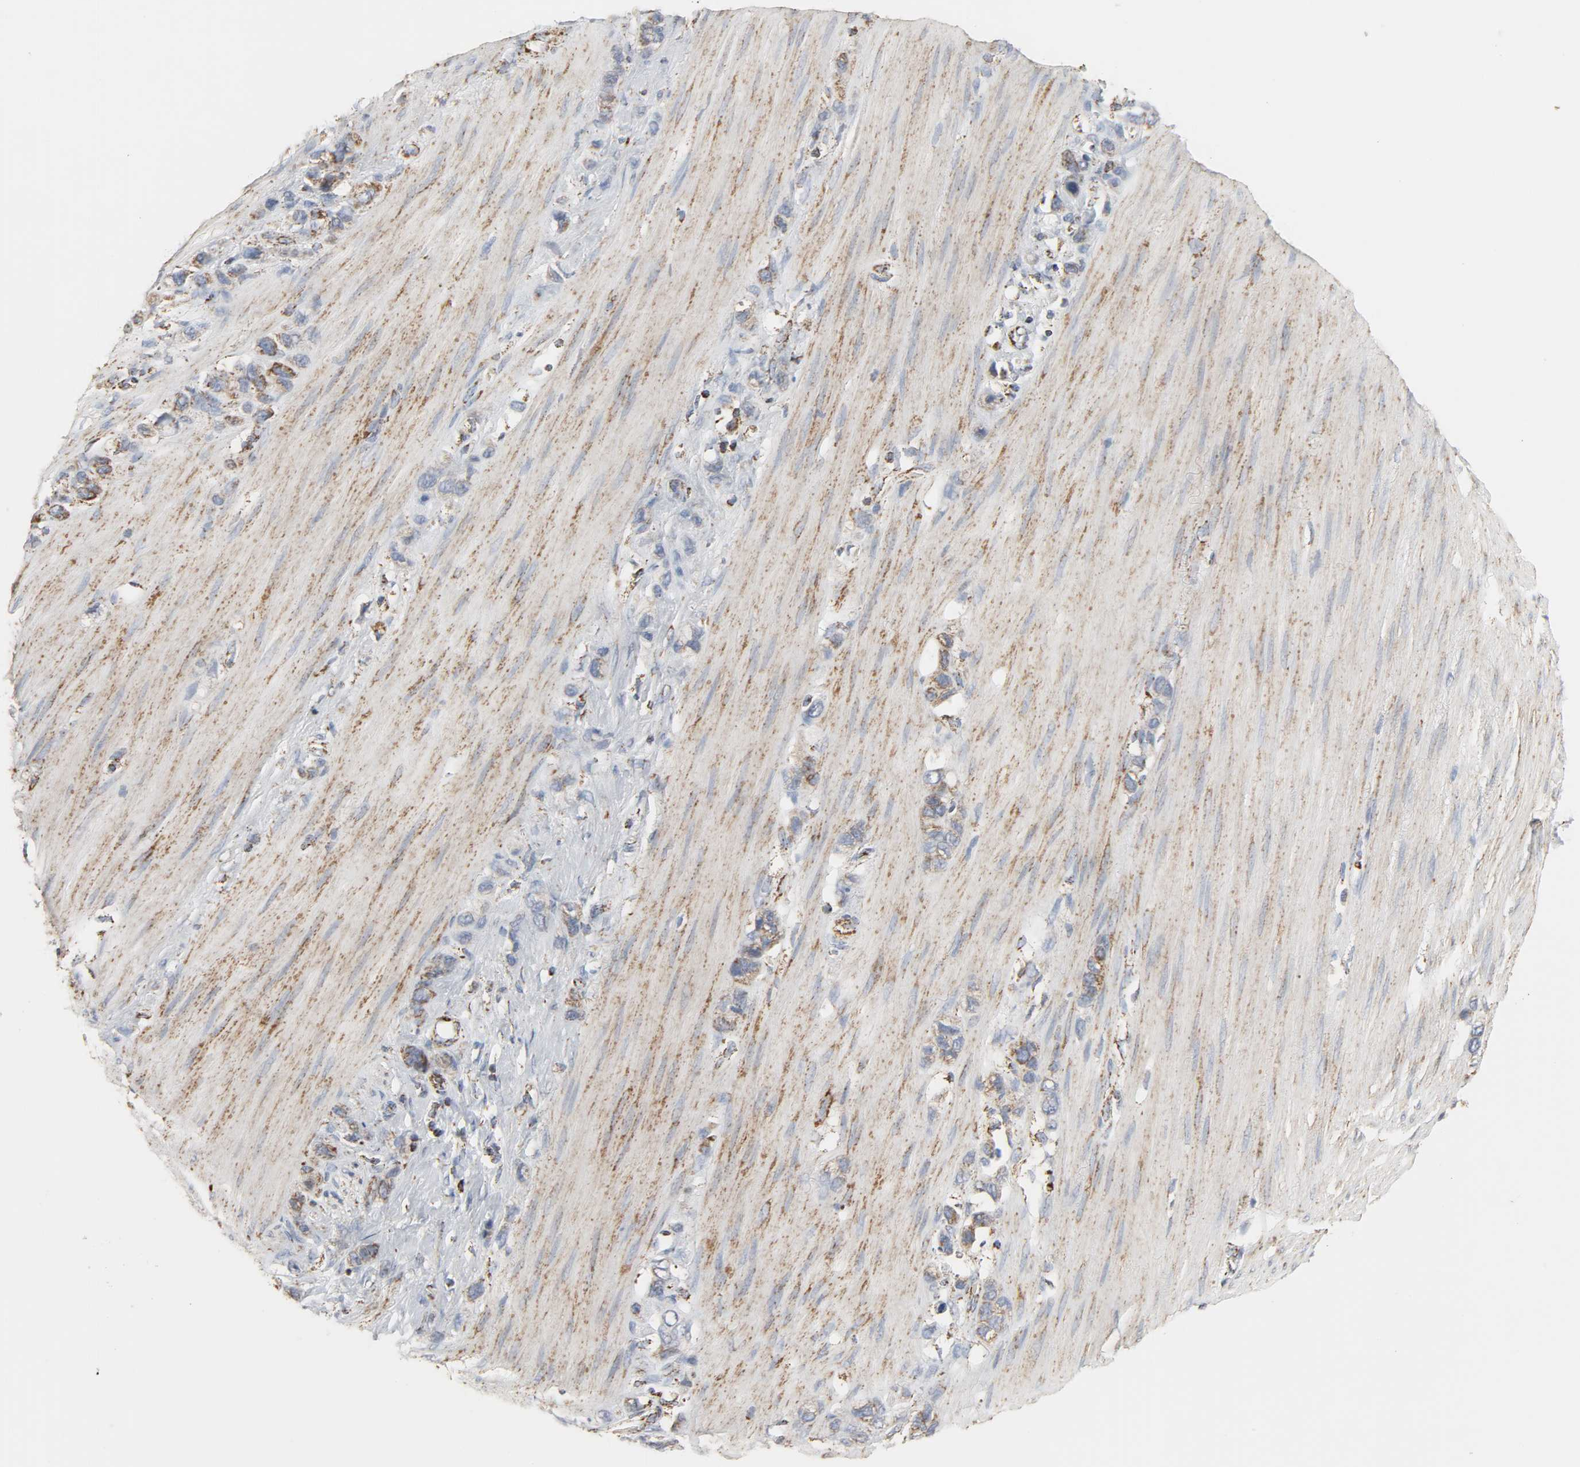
{"staining": {"intensity": "weak", "quantity": "25%-75%", "location": "cytoplasmic/membranous"}, "tissue": "stomach cancer", "cell_type": "Tumor cells", "image_type": "cancer", "snomed": [{"axis": "morphology", "description": "Normal tissue, NOS"}, {"axis": "morphology", "description": "Adenocarcinoma, NOS"}, {"axis": "morphology", "description": "Adenocarcinoma, High grade"}, {"axis": "topography", "description": "Stomach, upper"}, {"axis": "topography", "description": "Stomach"}], "caption": "There is low levels of weak cytoplasmic/membranous positivity in tumor cells of stomach adenocarcinoma (high-grade), as demonstrated by immunohistochemical staining (brown color).", "gene": "ACAT1", "patient": {"sex": "female", "age": 65}}